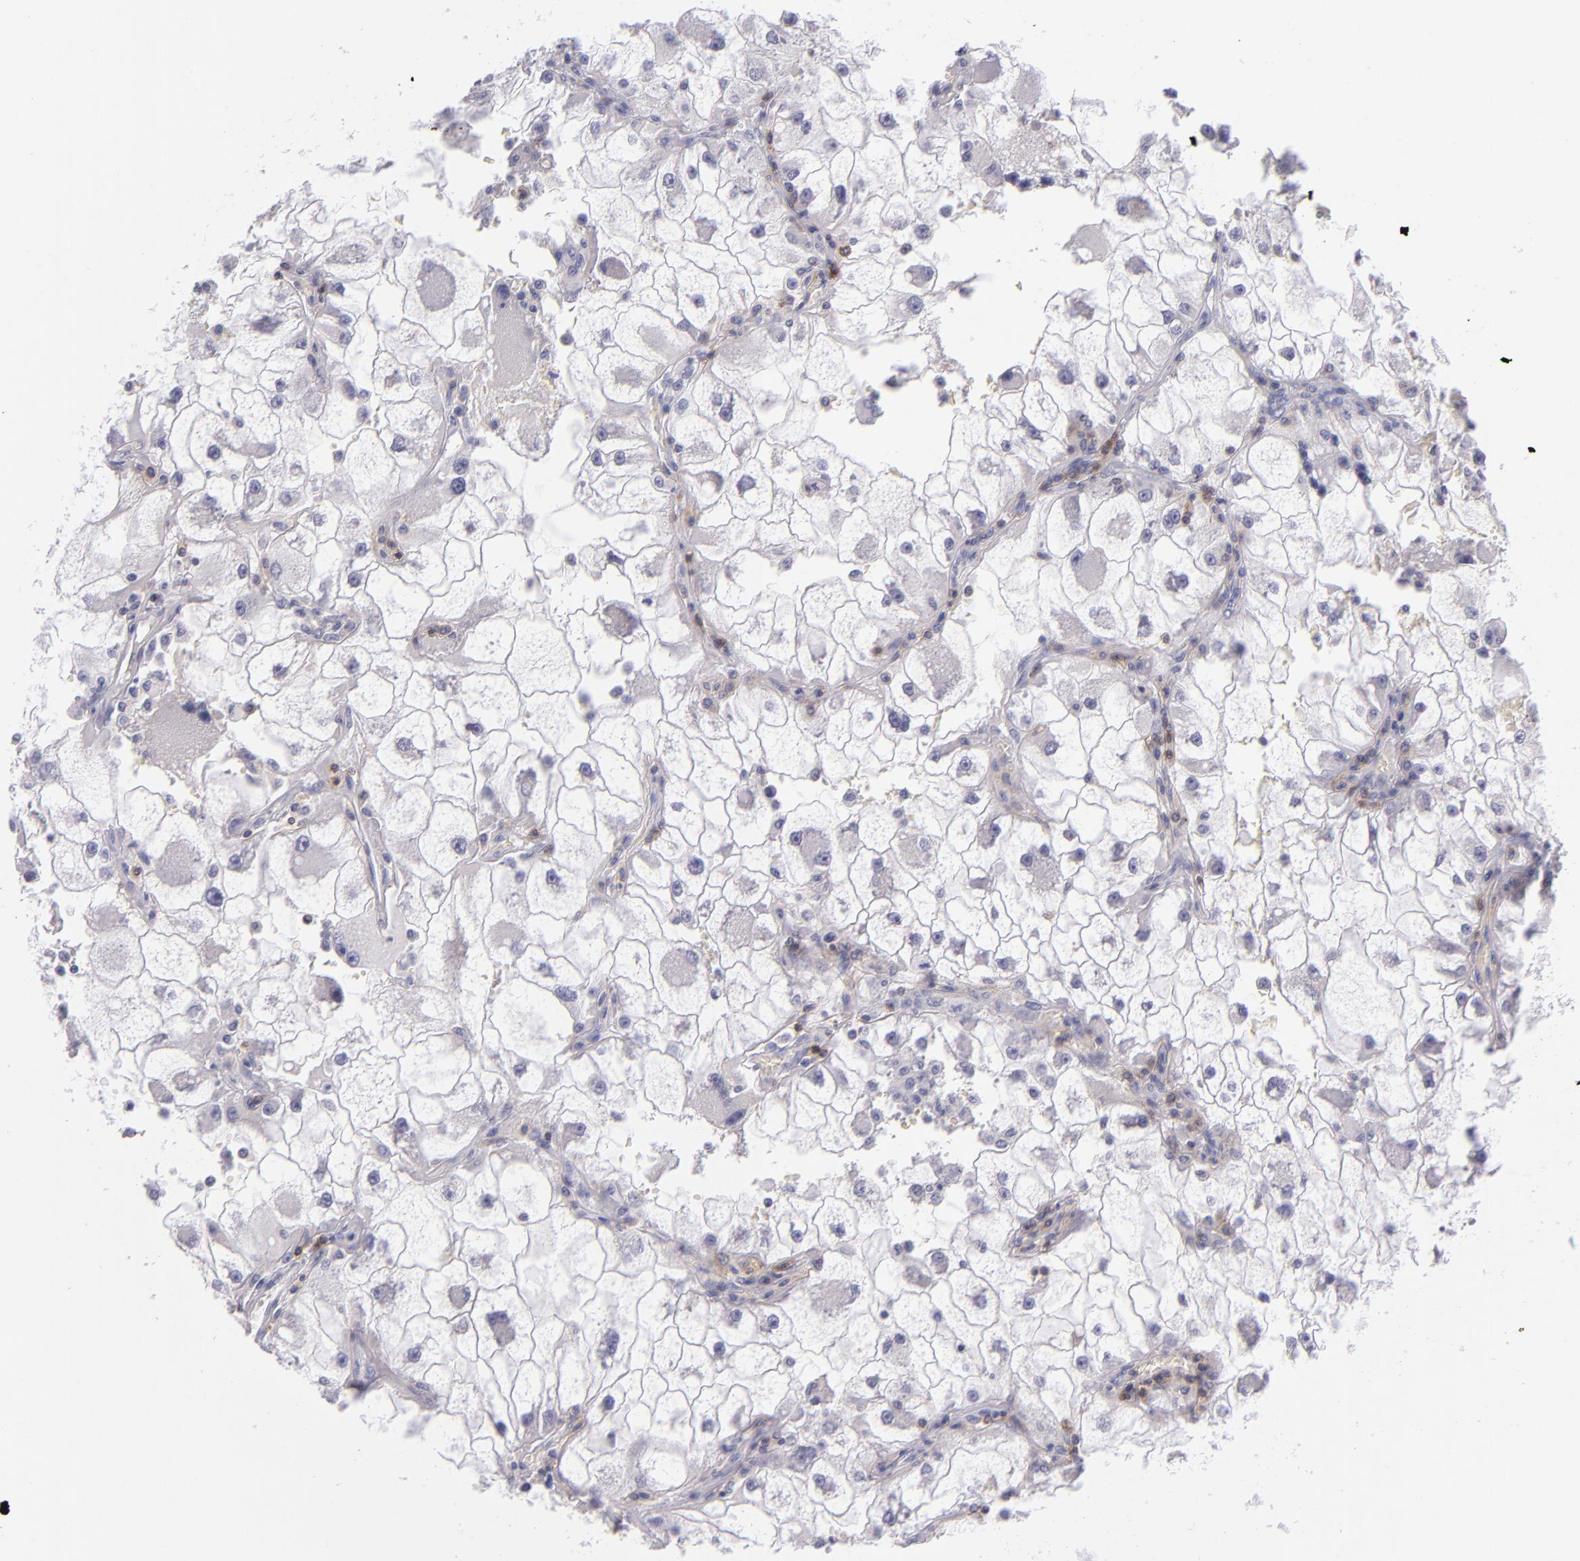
{"staining": {"intensity": "negative", "quantity": "none", "location": "none"}, "tissue": "renal cancer", "cell_type": "Tumor cells", "image_type": "cancer", "snomed": [{"axis": "morphology", "description": "Adenocarcinoma, NOS"}, {"axis": "topography", "description": "Kidney"}], "caption": "Immunohistochemistry (IHC) histopathology image of neoplastic tissue: human renal adenocarcinoma stained with DAB exhibits no significant protein positivity in tumor cells. The staining was performed using DAB (3,3'-diaminobenzidine) to visualize the protein expression in brown, while the nuclei were stained in blue with hematoxylin (Magnification: 20x).", "gene": "CD48", "patient": {"sex": "female", "age": 73}}